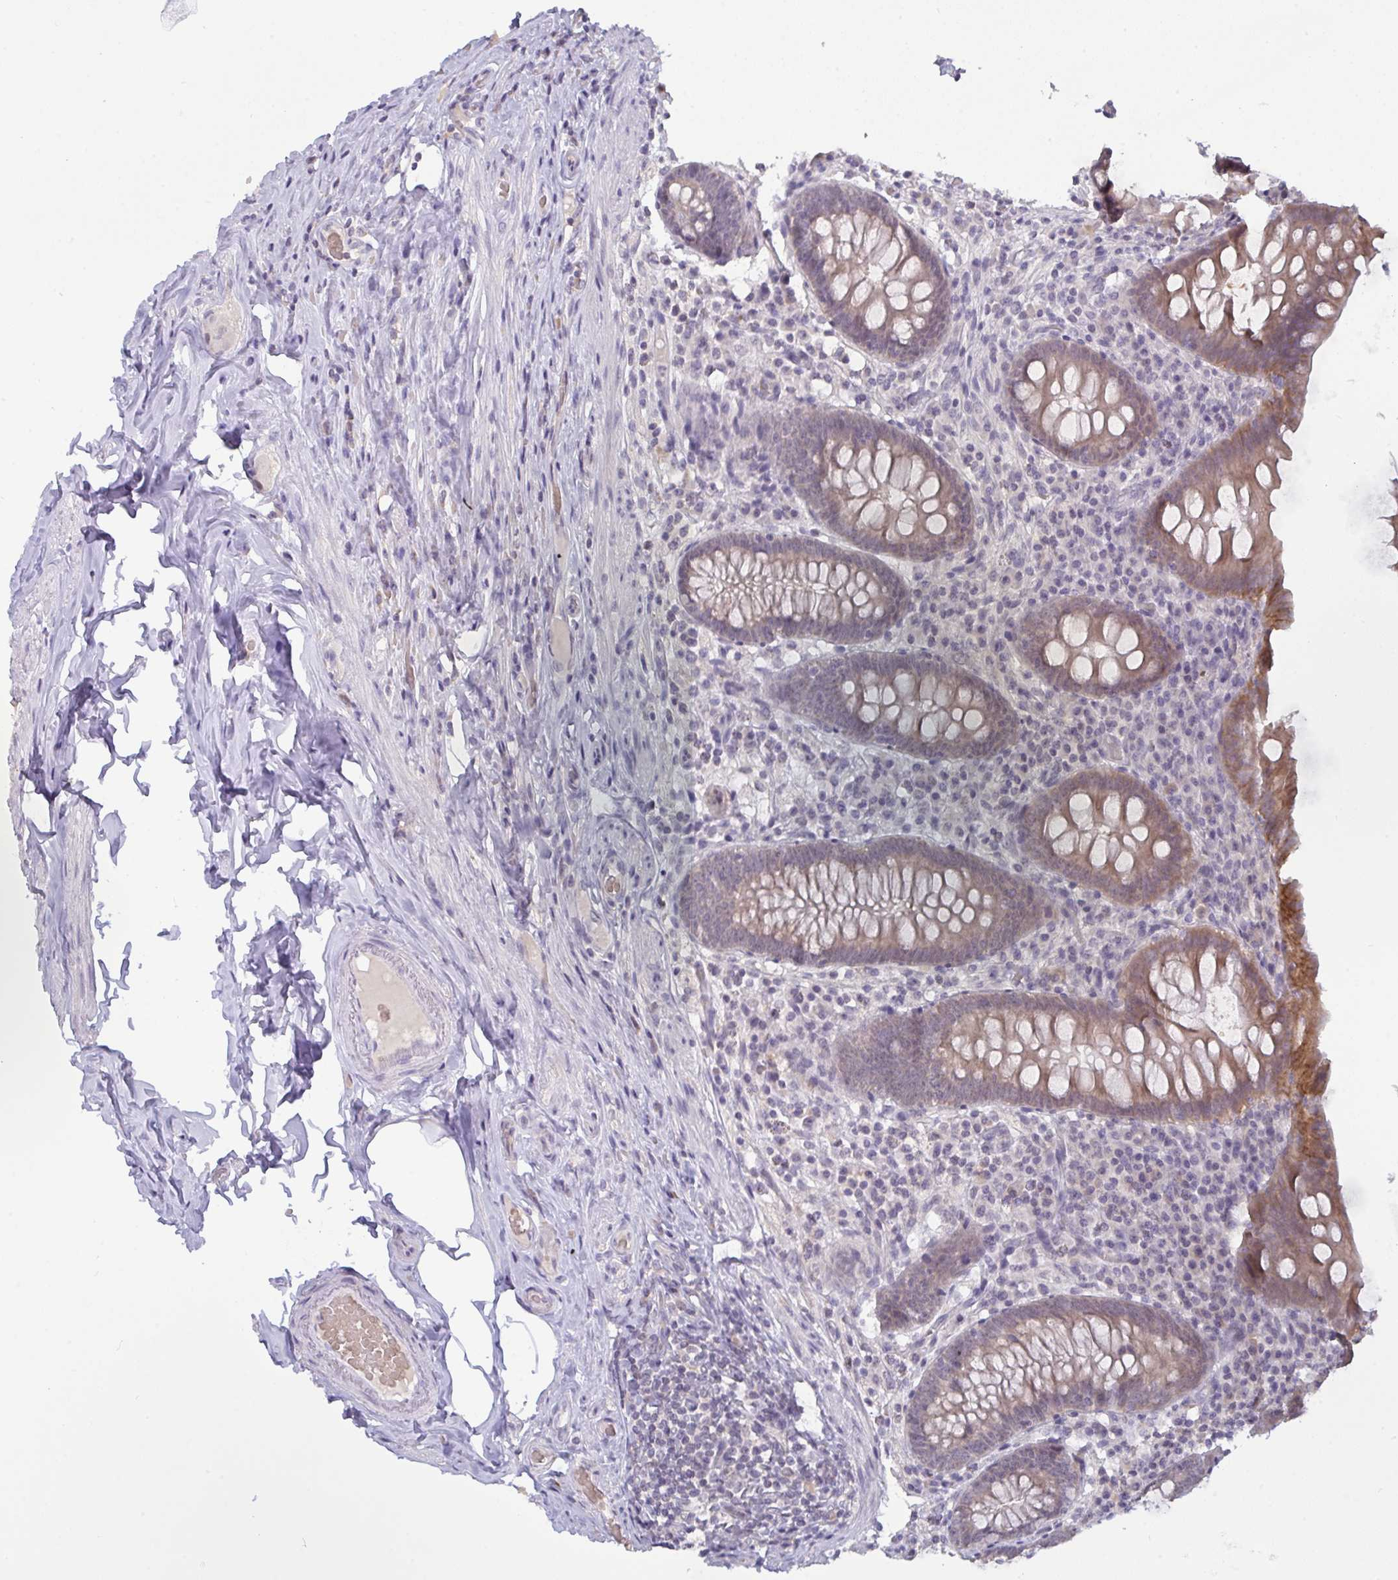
{"staining": {"intensity": "moderate", "quantity": "<25%", "location": "cytoplasmic/membranous"}, "tissue": "appendix", "cell_type": "Glandular cells", "image_type": "normal", "snomed": [{"axis": "morphology", "description": "Normal tissue, NOS"}, {"axis": "topography", "description": "Appendix"}], "caption": "Immunohistochemical staining of unremarkable human appendix displays low levels of moderate cytoplasmic/membranous positivity in approximately <25% of glandular cells. The staining is performed using DAB (3,3'-diaminobenzidine) brown chromogen to label protein expression. The nuclei are counter-stained blue using hematoxylin.", "gene": "ZNF784", "patient": {"sex": "male", "age": 71}}